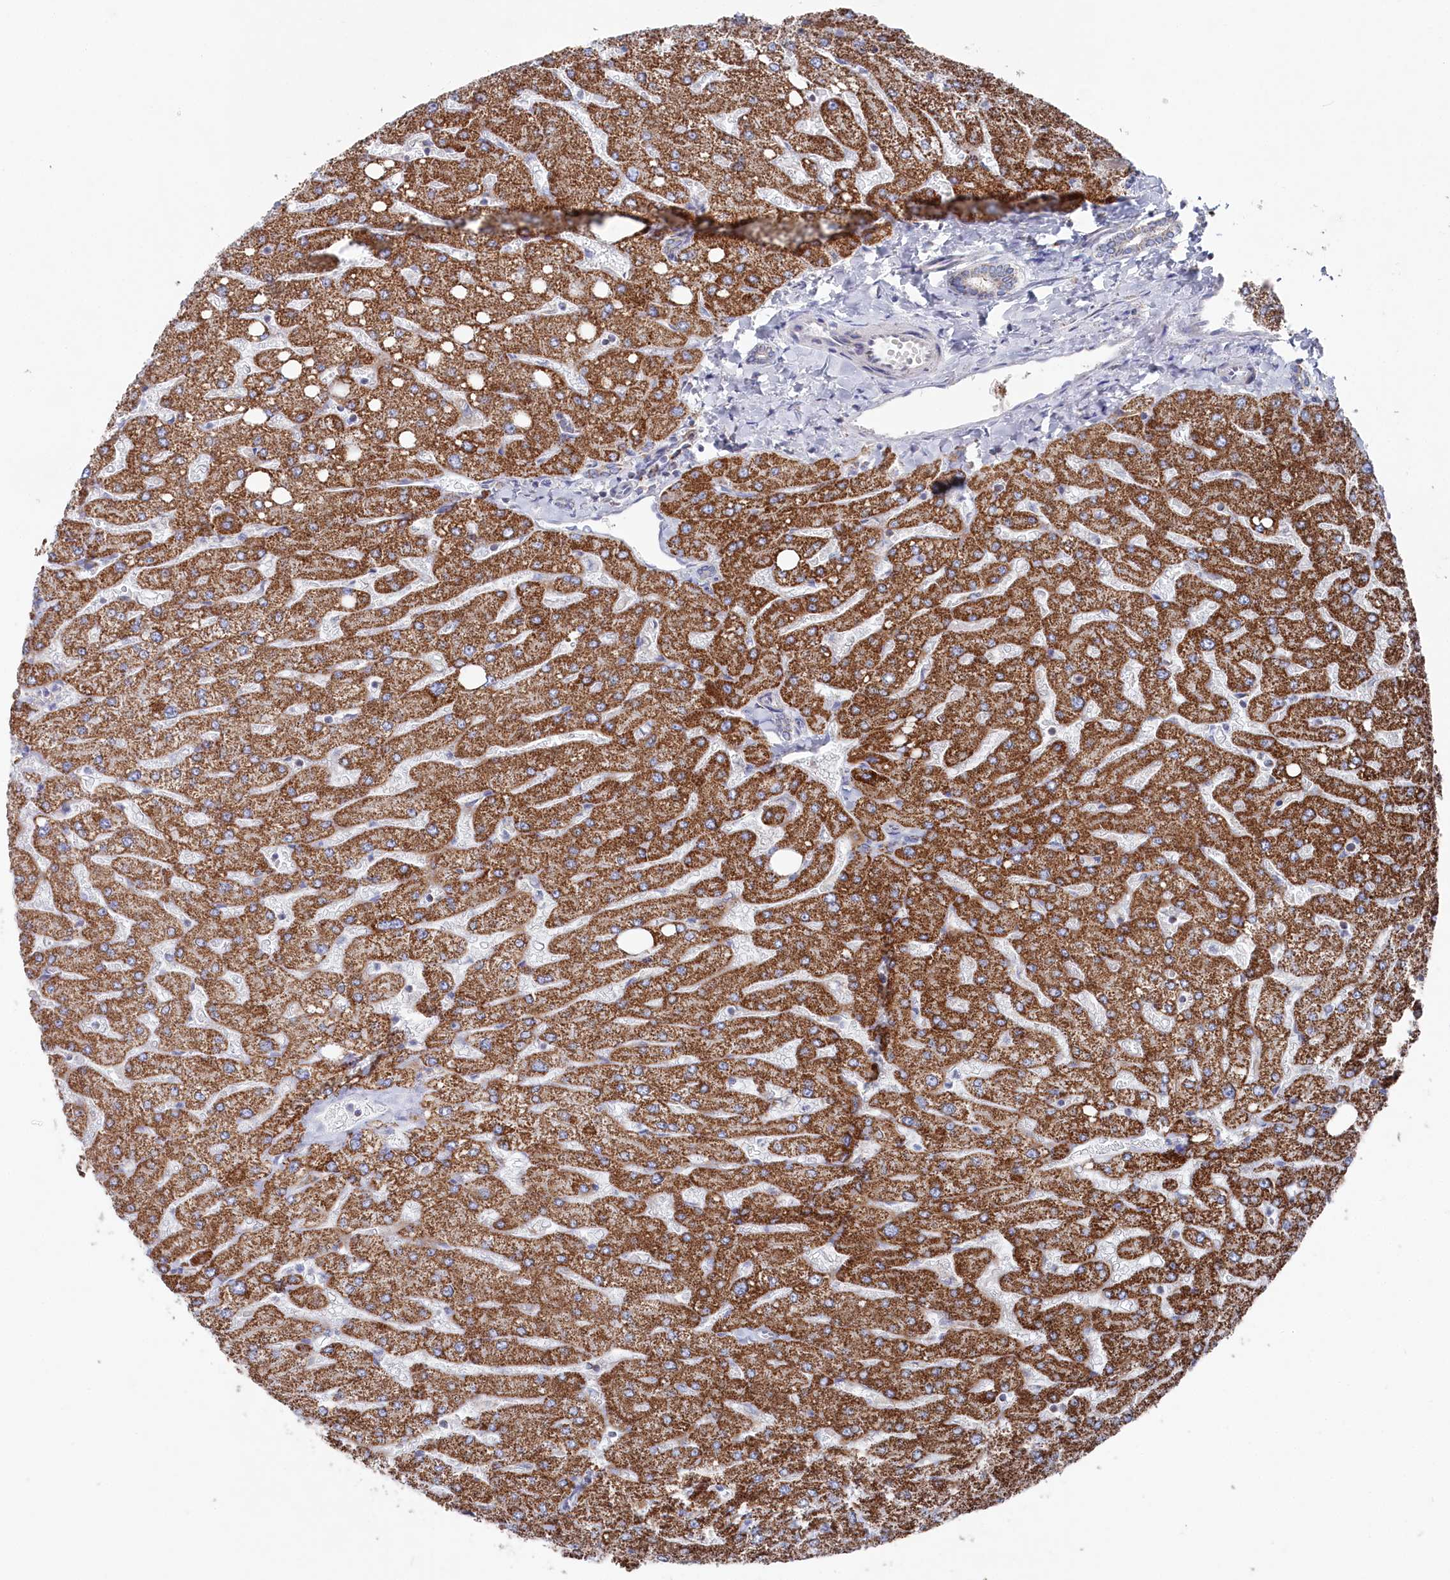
{"staining": {"intensity": "negative", "quantity": "none", "location": "none"}, "tissue": "liver", "cell_type": "Cholangiocytes", "image_type": "normal", "snomed": [{"axis": "morphology", "description": "Normal tissue, NOS"}, {"axis": "topography", "description": "Liver"}], "caption": "High power microscopy histopathology image of an IHC photomicrograph of normal liver, revealing no significant expression in cholangiocytes.", "gene": "GLS2", "patient": {"sex": "male", "age": 55}}